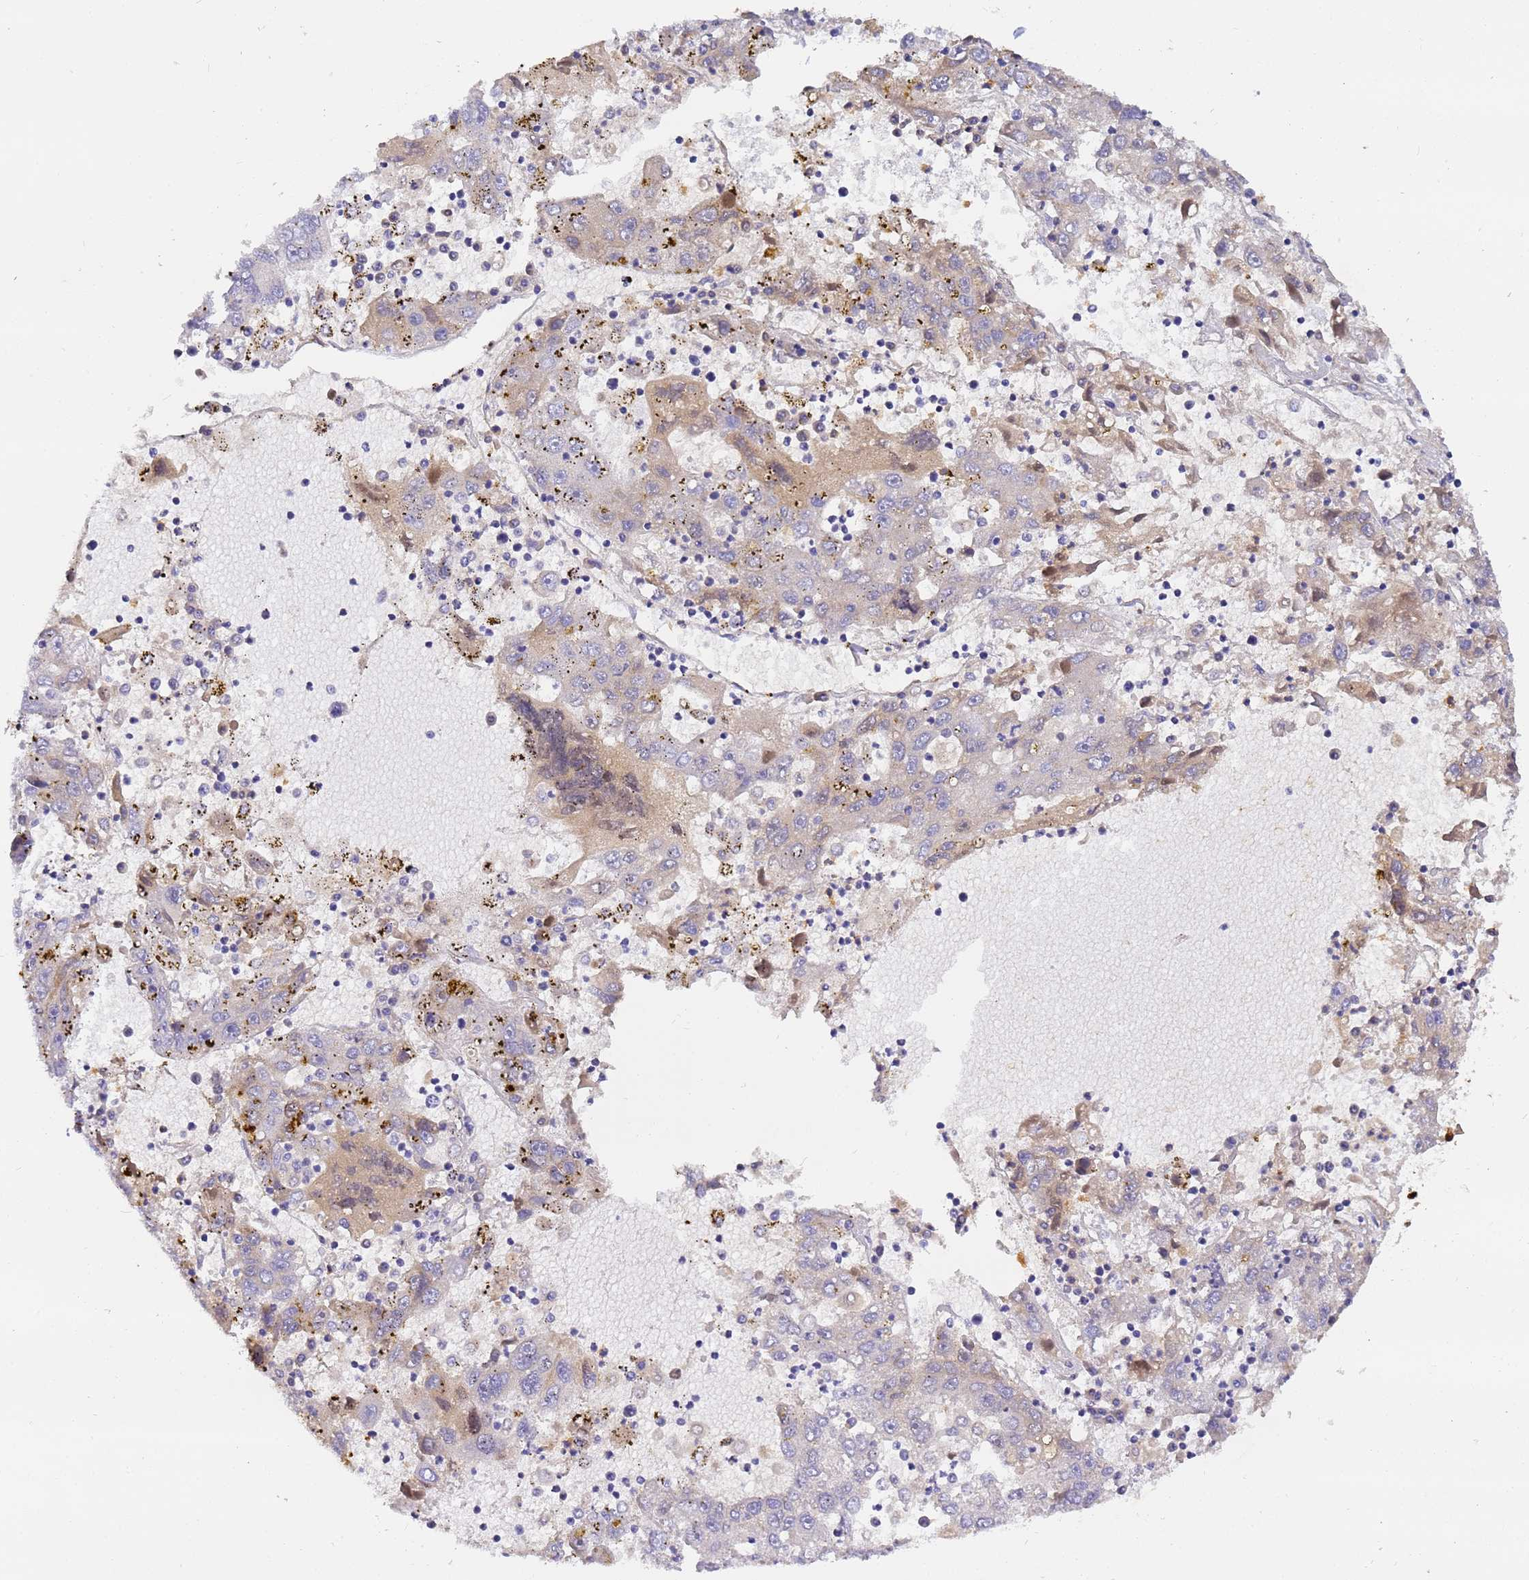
{"staining": {"intensity": "negative", "quantity": "none", "location": "none"}, "tissue": "liver cancer", "cell_type": "Tumor cells", "image_type": "cancer", "snomed": [{"axis": "morphology", "description": "Carcinoma, Hepatocellular, NOS"}, {"axis": "topography", "description": "Liver"}], "caption": "Immunohistochemistry (IHC) histopathology image of neoplastic tissue: hepatocellular carcinoma (liver) stained with DAB (3,3'-diaminobenzidine) exhibits no significant protein positivity in tumor cells. The staining was performed using DAB (3,3'-diaminobenzidine) to visualize the protein expression in brown, while the nuclei were stained in blue with hematoxylin (Magnification: 20x).", "gene": "CFHR2", "patient": {"sex": "male", "age": 49}}